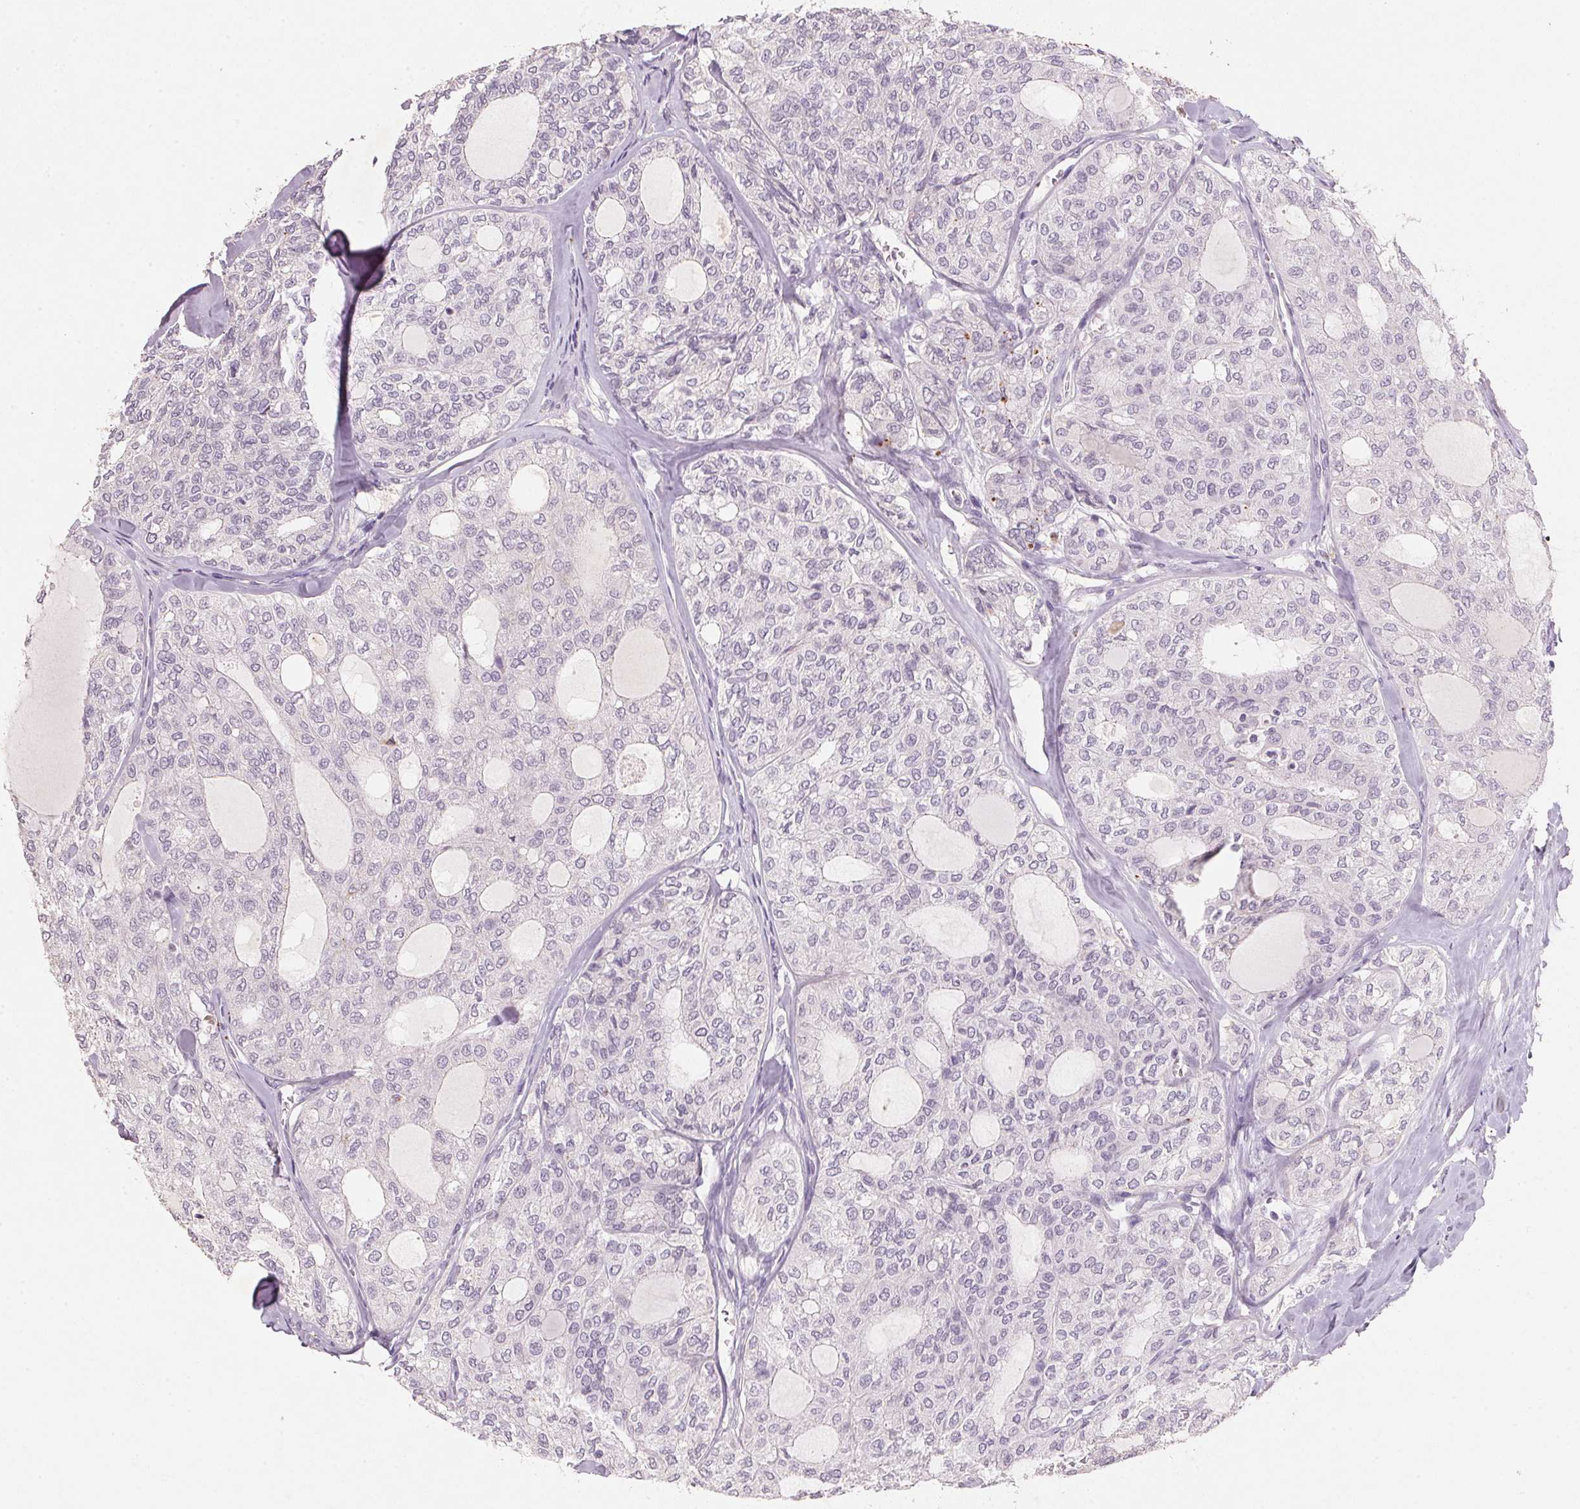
{"staining": {"intensity": "negative", "quantity": "none", "location": "none"}, "tissue": "thyroid cancer", "cell_type": "Tumor cells", "image_type": "cancer", "snomed": [{"axis": "morphology", "description": "Follicular adenoma carcinoma, NOS"}, {"axis": "topography", "description": "Thyroid gland"}], "caption": "Tumor cells show no significant positivity in thyroid follicular adenoma carcinoma.", "gene": "CXCL5", "patient": {"sex": "male", "age": 75}}